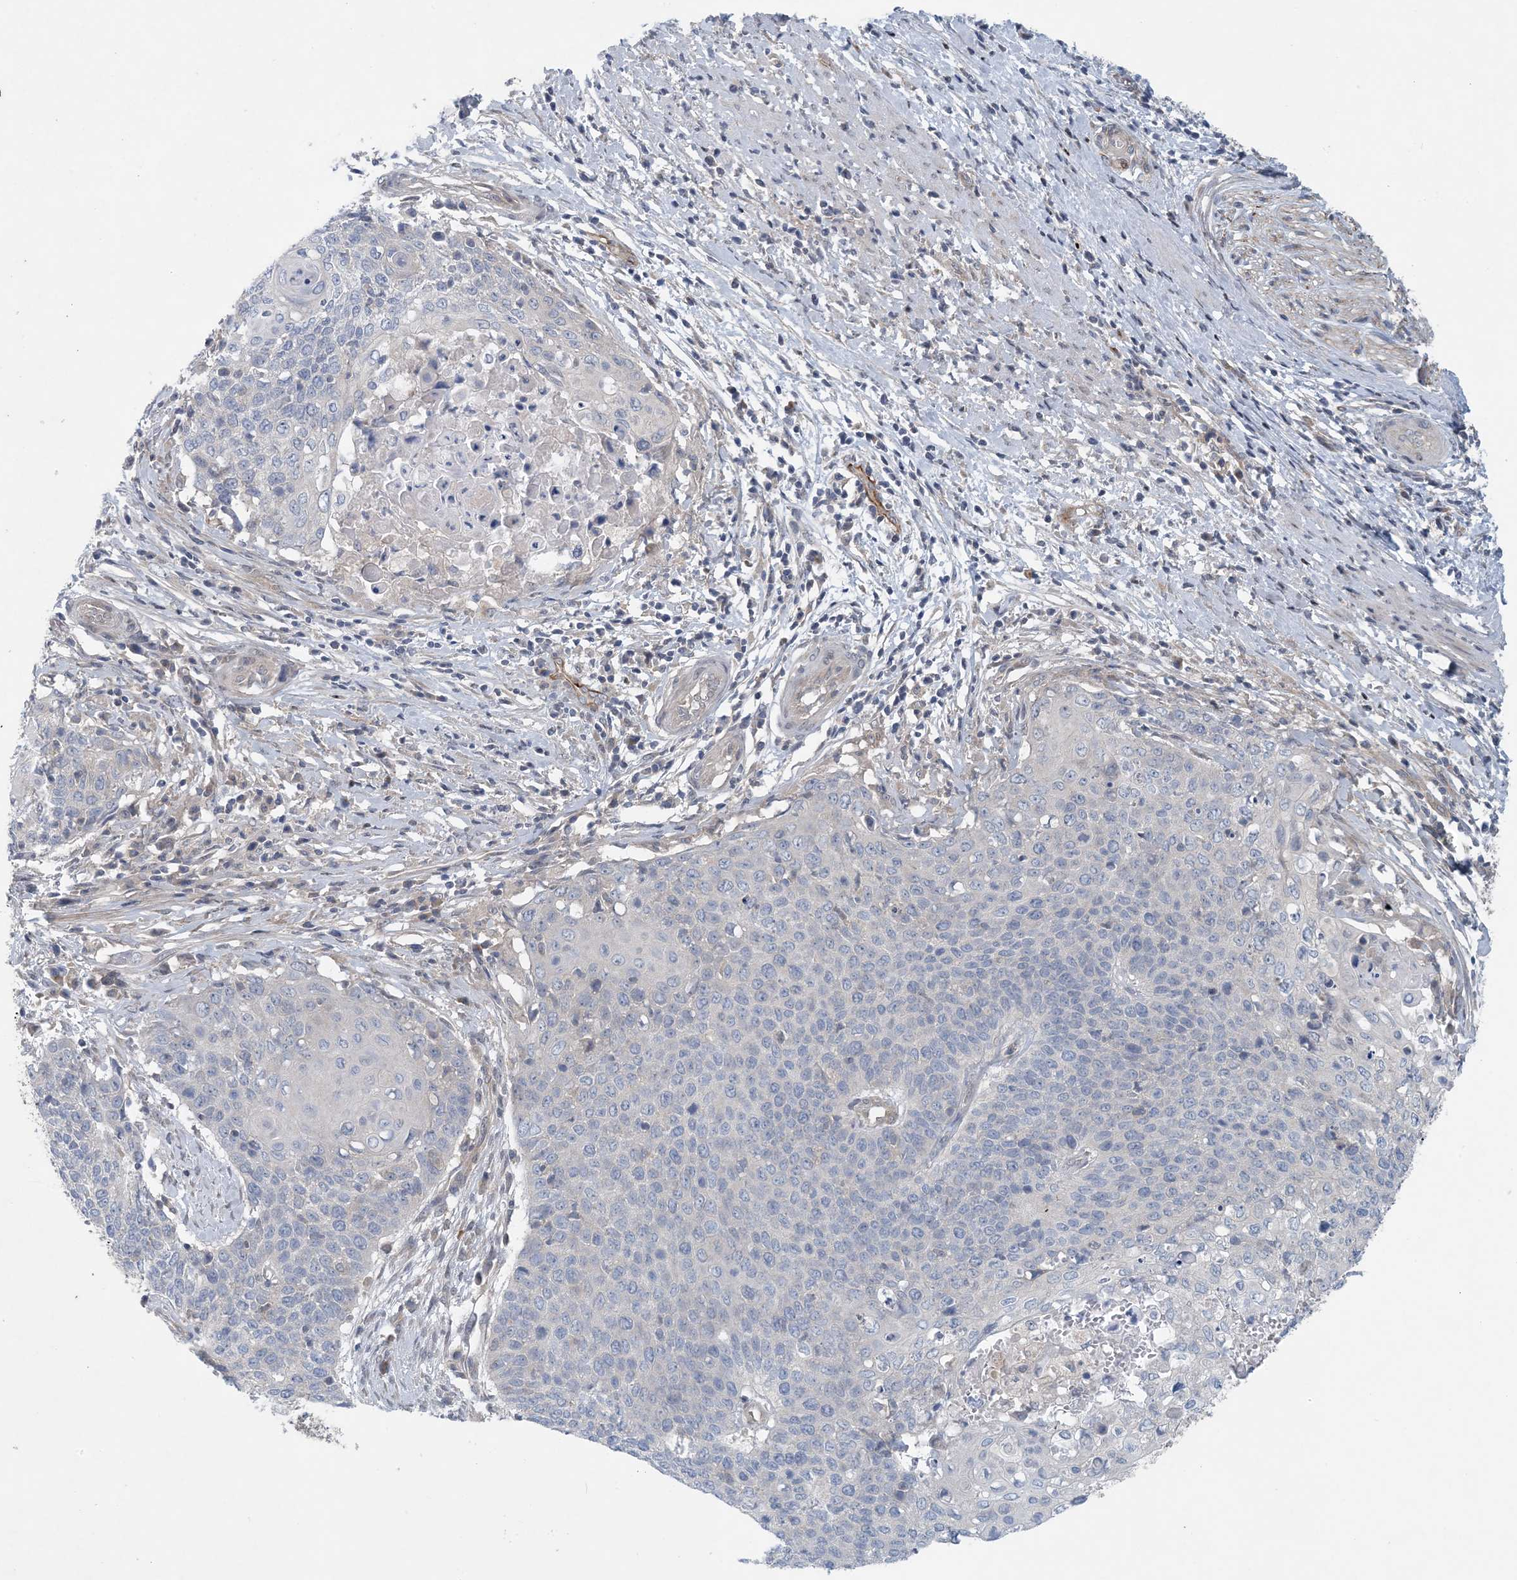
{"staining": {"intensity": "negative", "quantity": "none", "location": "none"}, "tissue": "cervical cancer", "cell_type": "Tumor cells", "image_type": "cancer", "snomed": [{"axis": "morphology", "description": "Squamous cell carcinoma, NOS"}, {"axis": "topography", "description": "Cervix"}], "caption": "A photomicrograph of human cervical cancer (squamous cell carcinoma) is negative for staining in tumor cells.", "gene": "HIKESHI", "patient": {"sex": "female", "age": 39}}